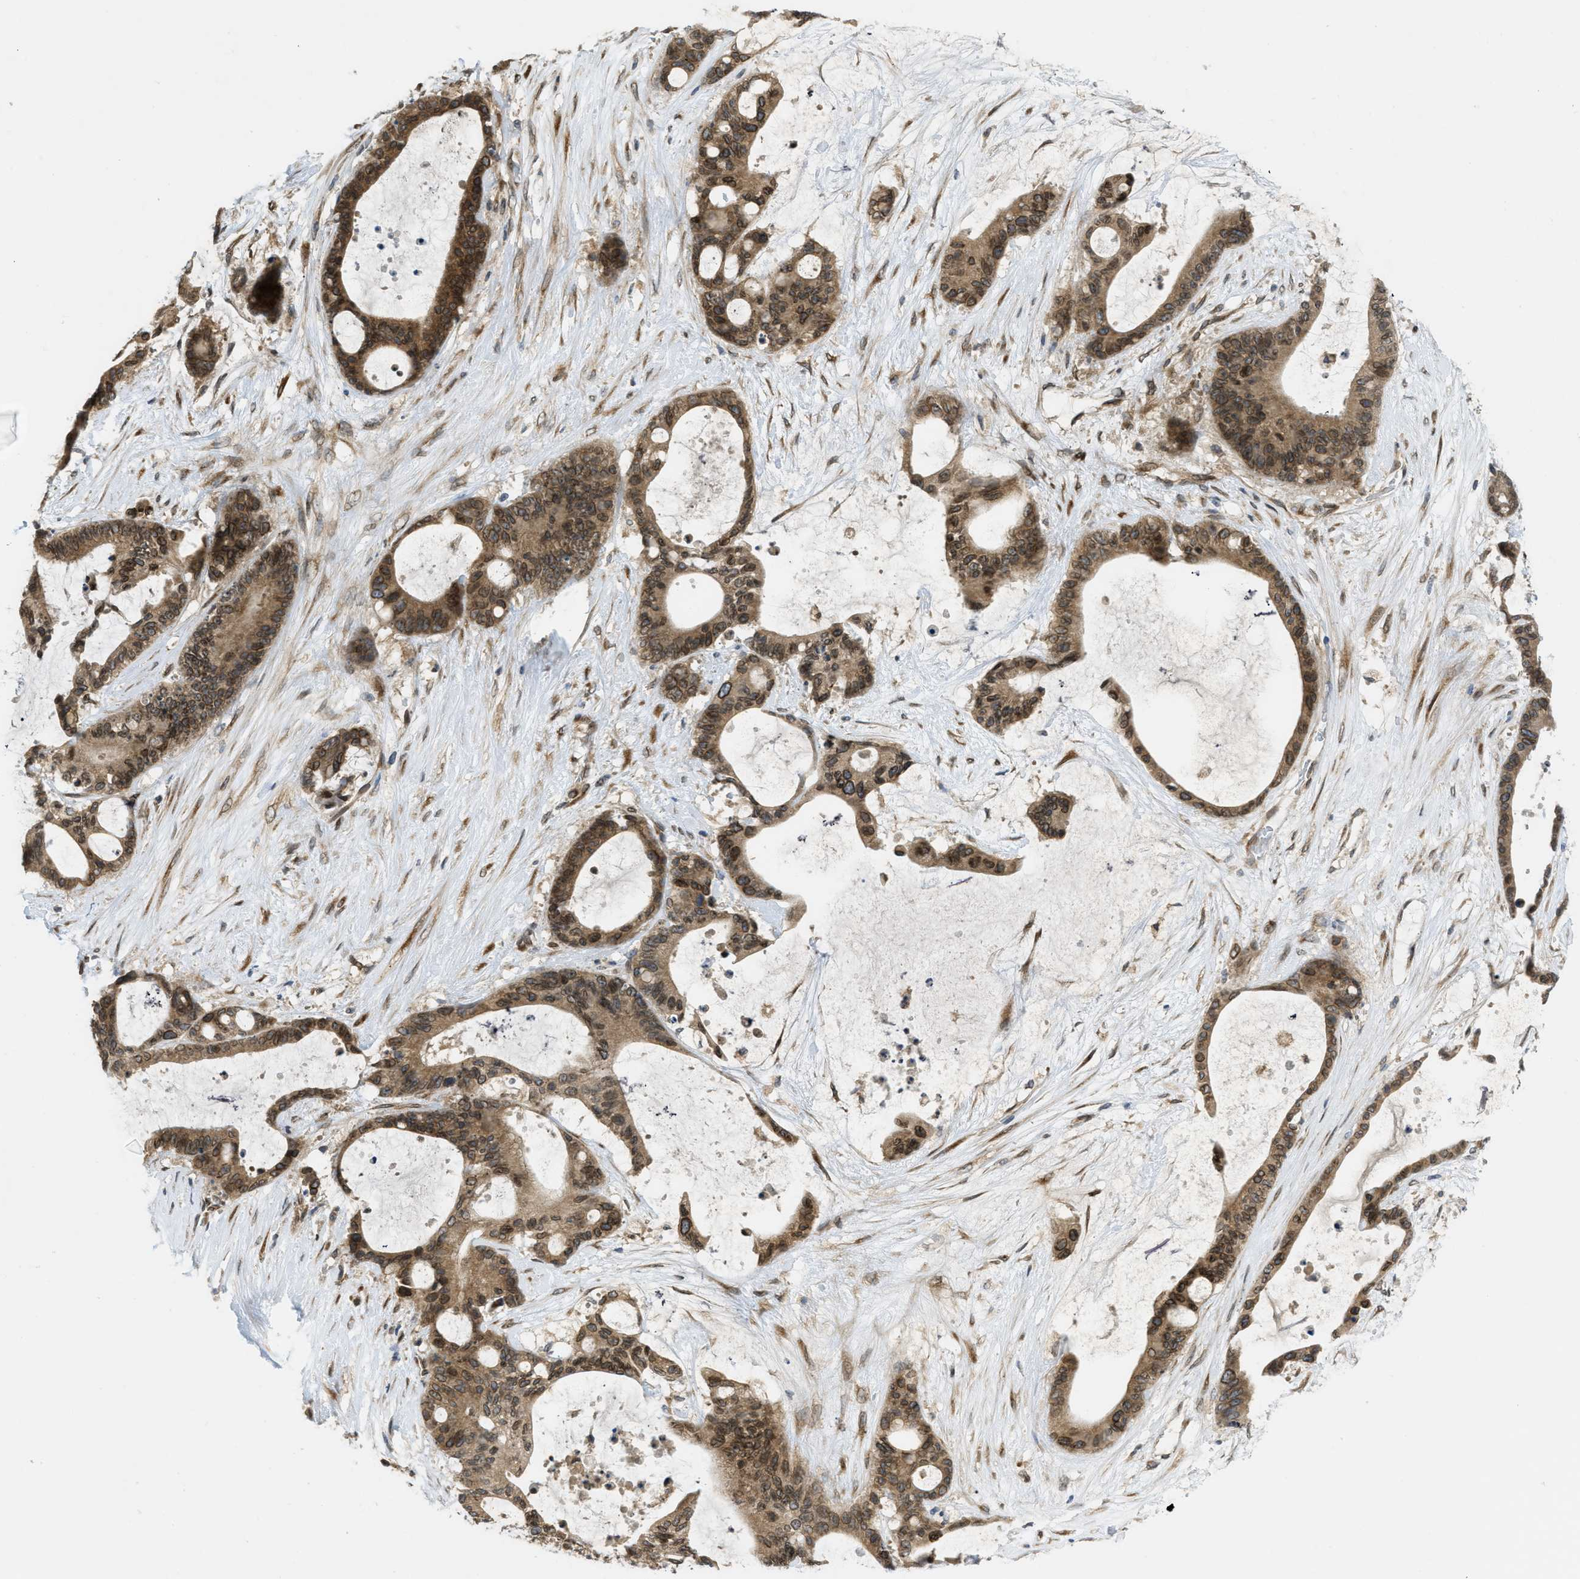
{"staining": {"intensity": "moderate", "quantity": ">75%", "location": "cytoplasmic/membranous,nuclear"}, "tissue": "liver cancer", "cell_type": "Tumor cells", "image_type": "cancer", "snomed": [{"axis": "morphology", "description": "Cholangiocarcinoma"}, {"axis": "topography", "description": "Liver"}], "caption": "The photomicrograph displays staining of liver cholangiocarcinoma, revealing moderate cytoplasmic/membranous and nuclear protein staining (brown color) within tumor cells.", "gene": "EIF2AK3", "patient": {"sex": "female", "age": 73}}